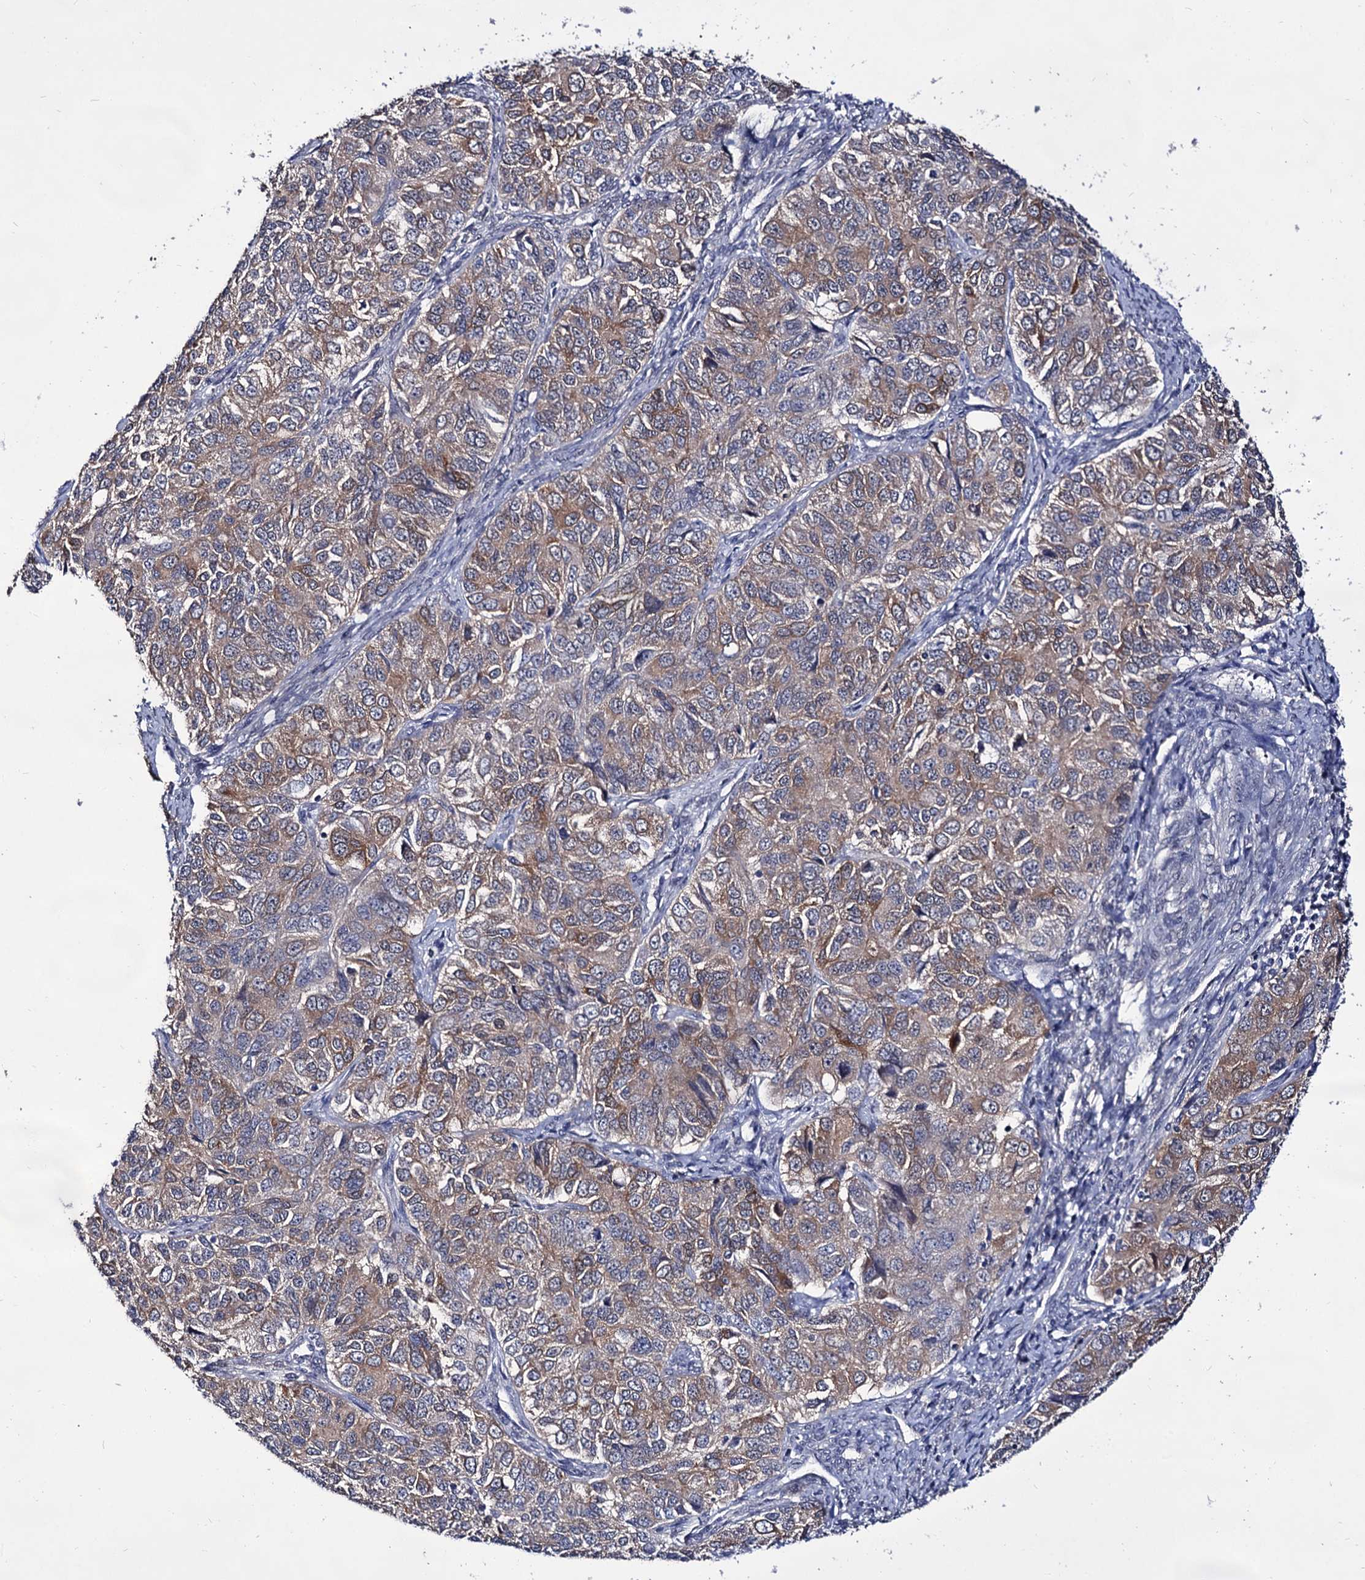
{"staining": {"intensity": "moderate", "quantity": "25%-75%", "location": "cytoplasmic/membranous"}, "tissue": "ovarian cancer", "cell_type": "Tumor cells", "image_type": "cancer", "snomed": [{"axis": "morphology", "description": "Carcinoma, endometroid"}, {"axis": "topography", "description": "Ovary"}], "caption": "A brown stain shows moderate cytoplasmic/membranous staining of a protein in ovarian cancer tumor cells. (Stains: DAB in brown, nuclei in blue, Microscopy: brightfield microscopy at high magnification).", "gene": "ARFIP2", "patient": {"sex": "female", "age": 51}}